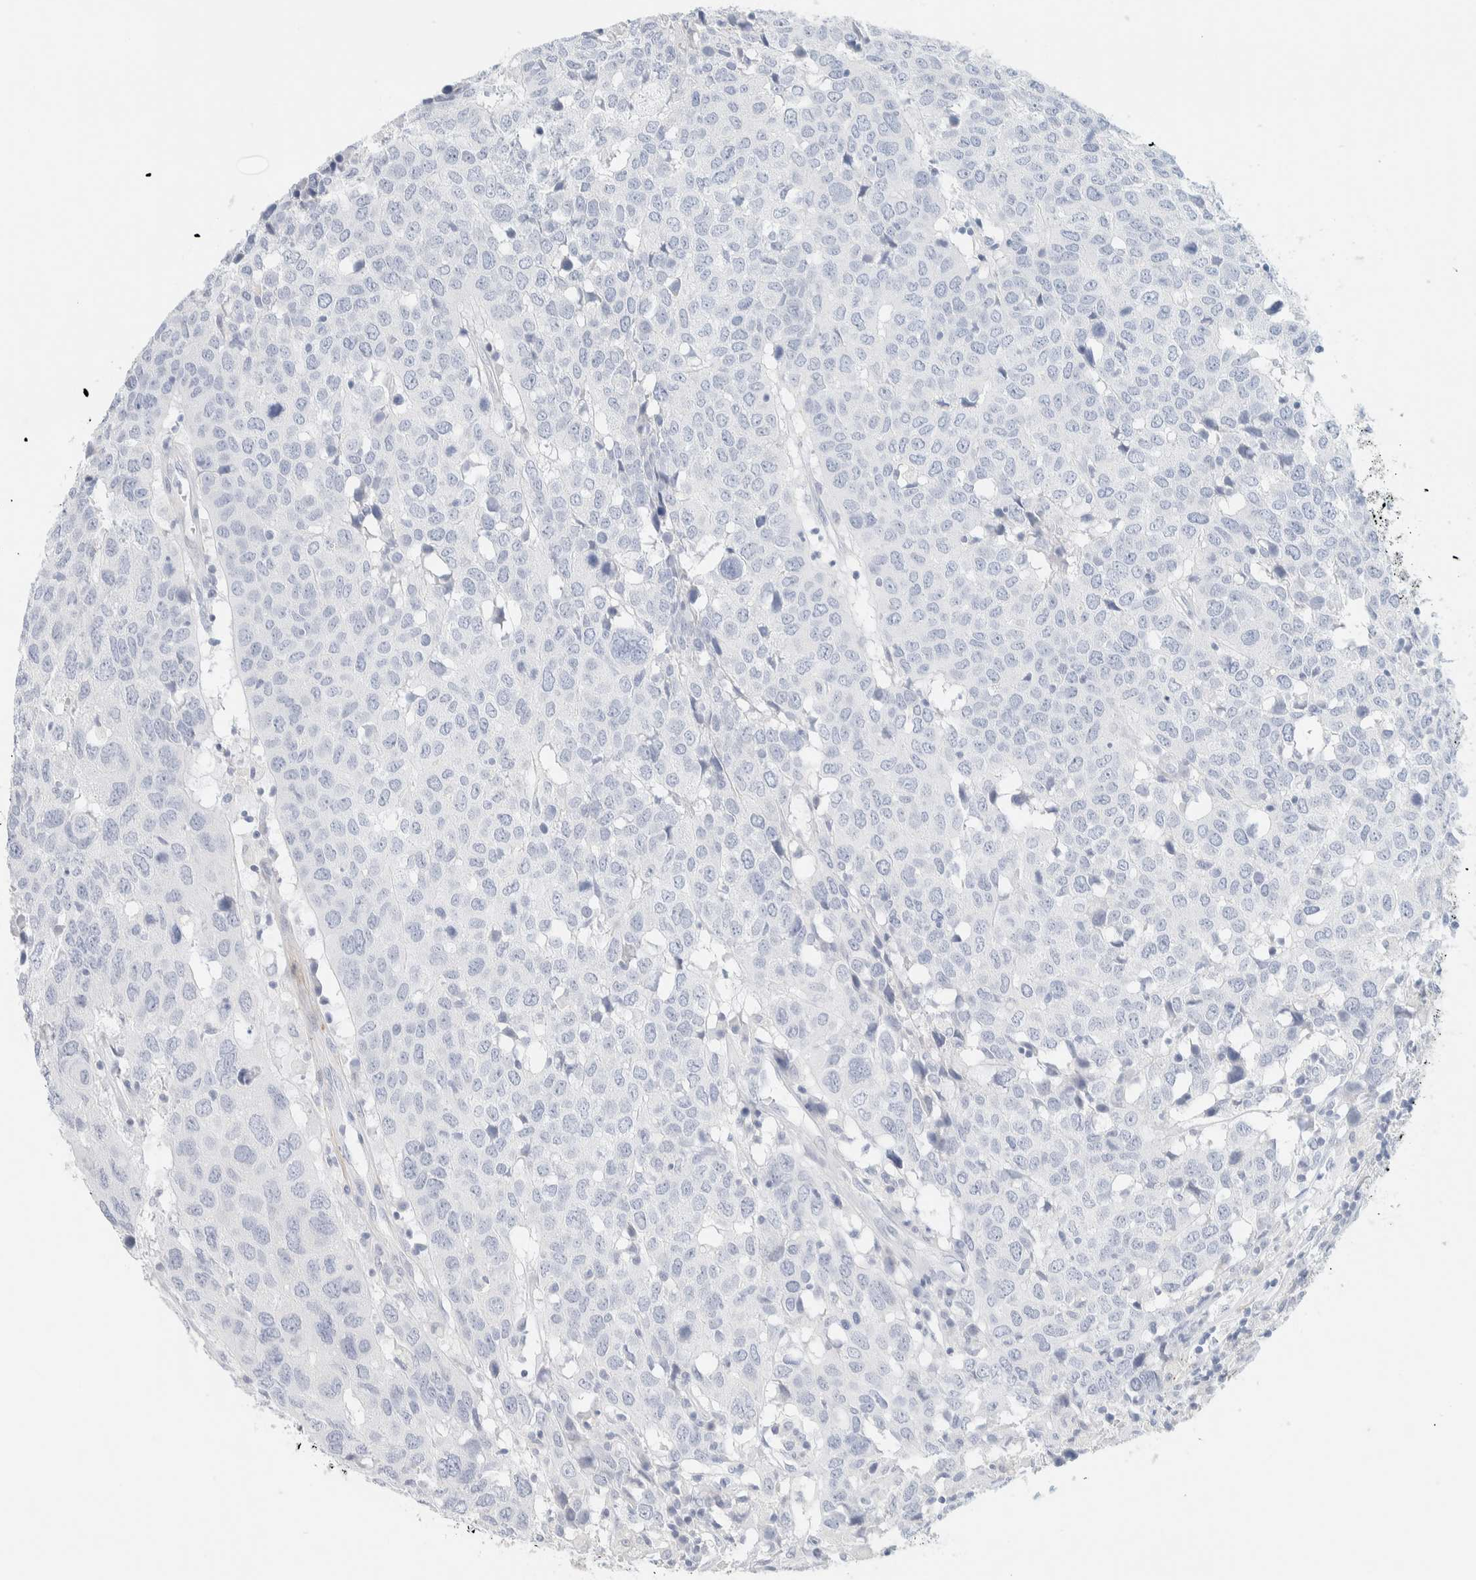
{"staining": {"intensity": "negative", "quantity": "none", "location": "none"}, "tissue": "head and neck cancer", "cell_type": "Tumor cells", "image_type": "cancer", "snomed": [{"axis": "morphology", "description": "Squamous cell carcinoma, NOS"}, {"axis": "topography", "description": "Head-Neck"}], "caption": "Immunohistochemical staining of human head and neck cancer (squamous cell carcinoma) demonstrates no significant staining in tumor cells.", "gene": "AFMID", "patient": {"sex": "male", "age": 66}}